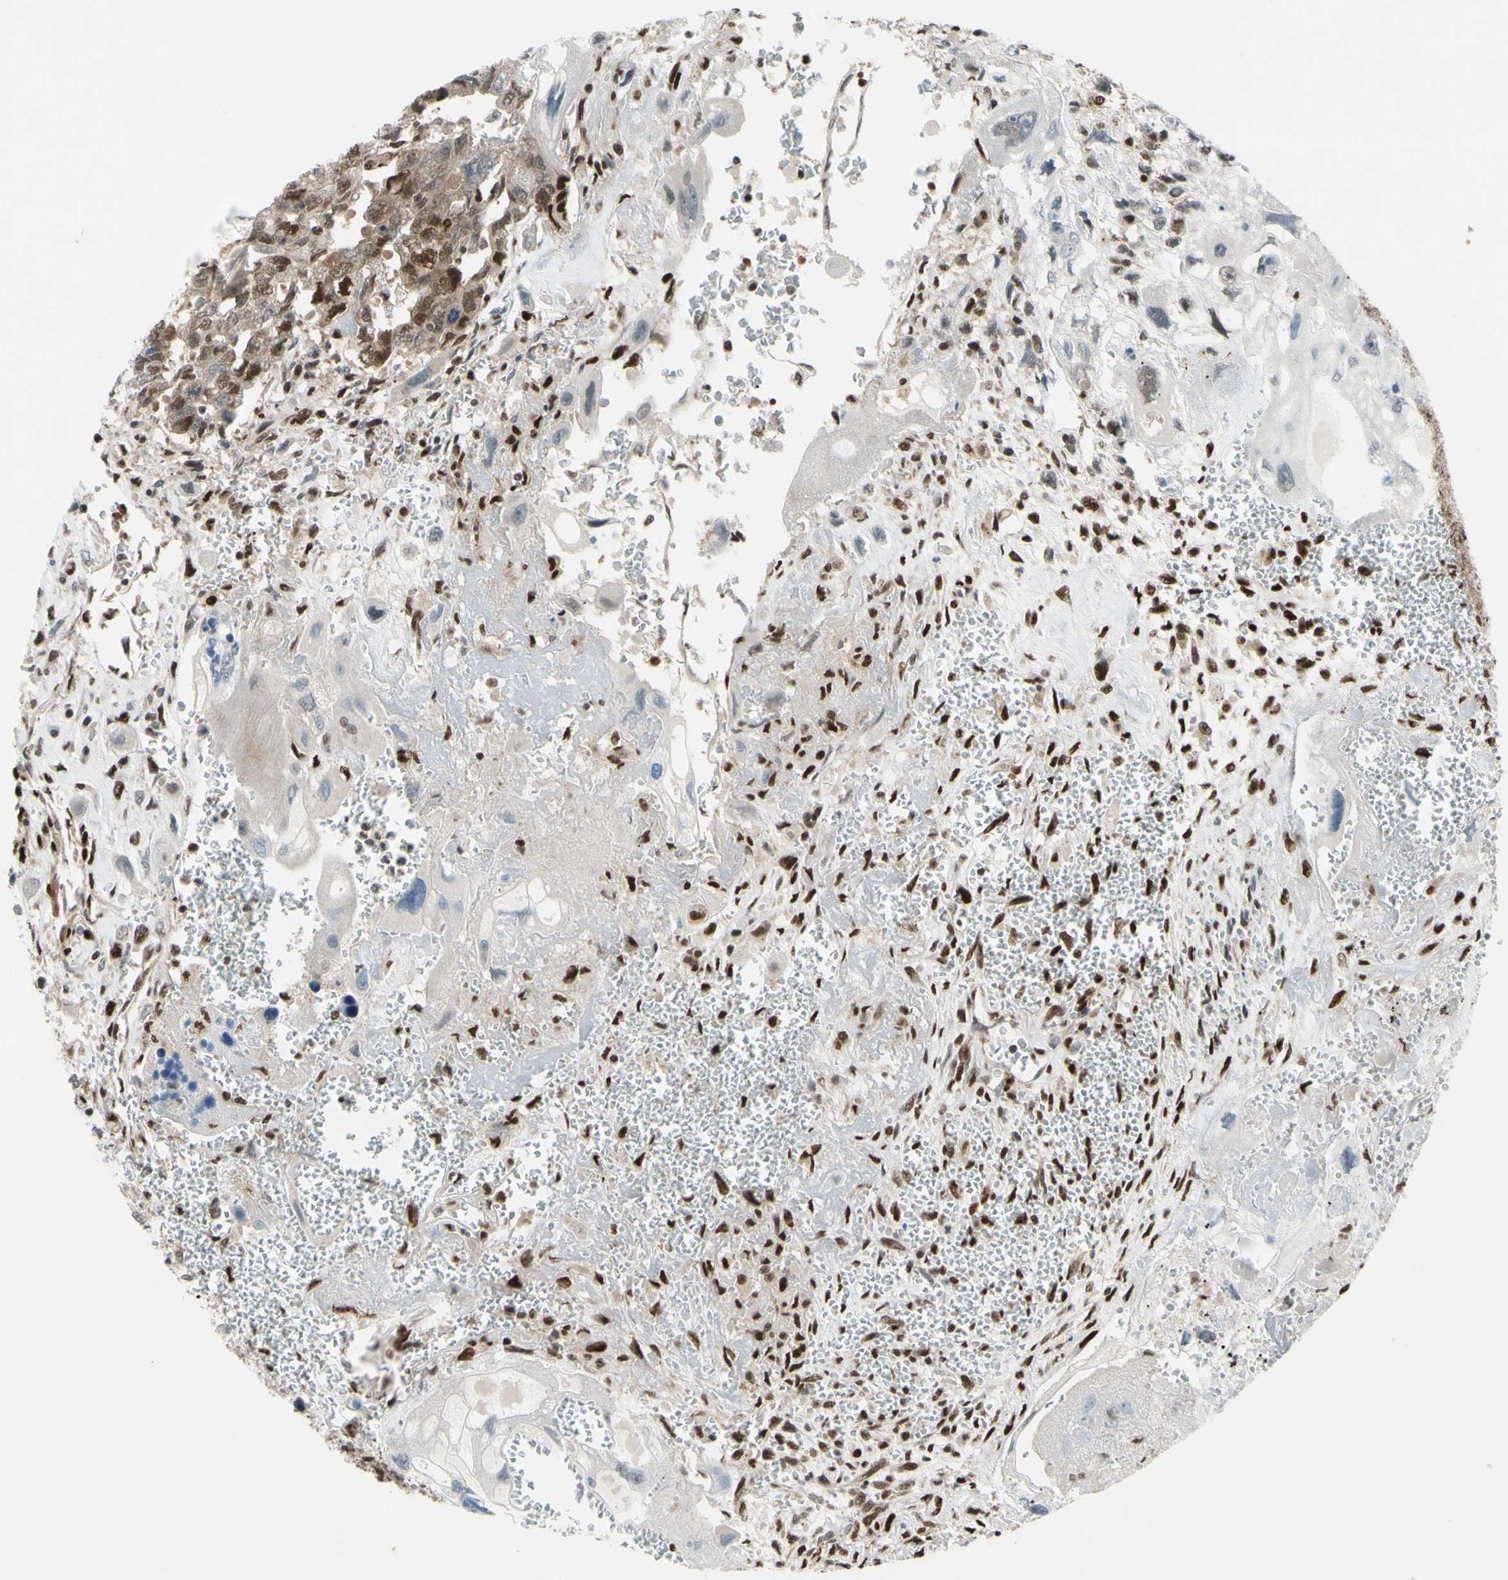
{"staining": {"intensity": "moderate", "quantity": ">75%", "location": "cytoplasmic/membranous,nuclear"}, "tissue": "testis cancer", "cell_type": "Tumor cells", "image_type": "cancer", "snomed": [{"axis": "morphology", "description": "Carcinoma, Embryonal, NOS"}, {"axis": "topography", "description": "Testis"}], "caption": "Protein expression analysis of testis embryonal carcinoma exhibits moderate cytoplasmic/membranous and nuclear expression in approximately >75% of tumor cells.", "gene": "FKBP5", "patient": {"sex": "male", "age": 28}}